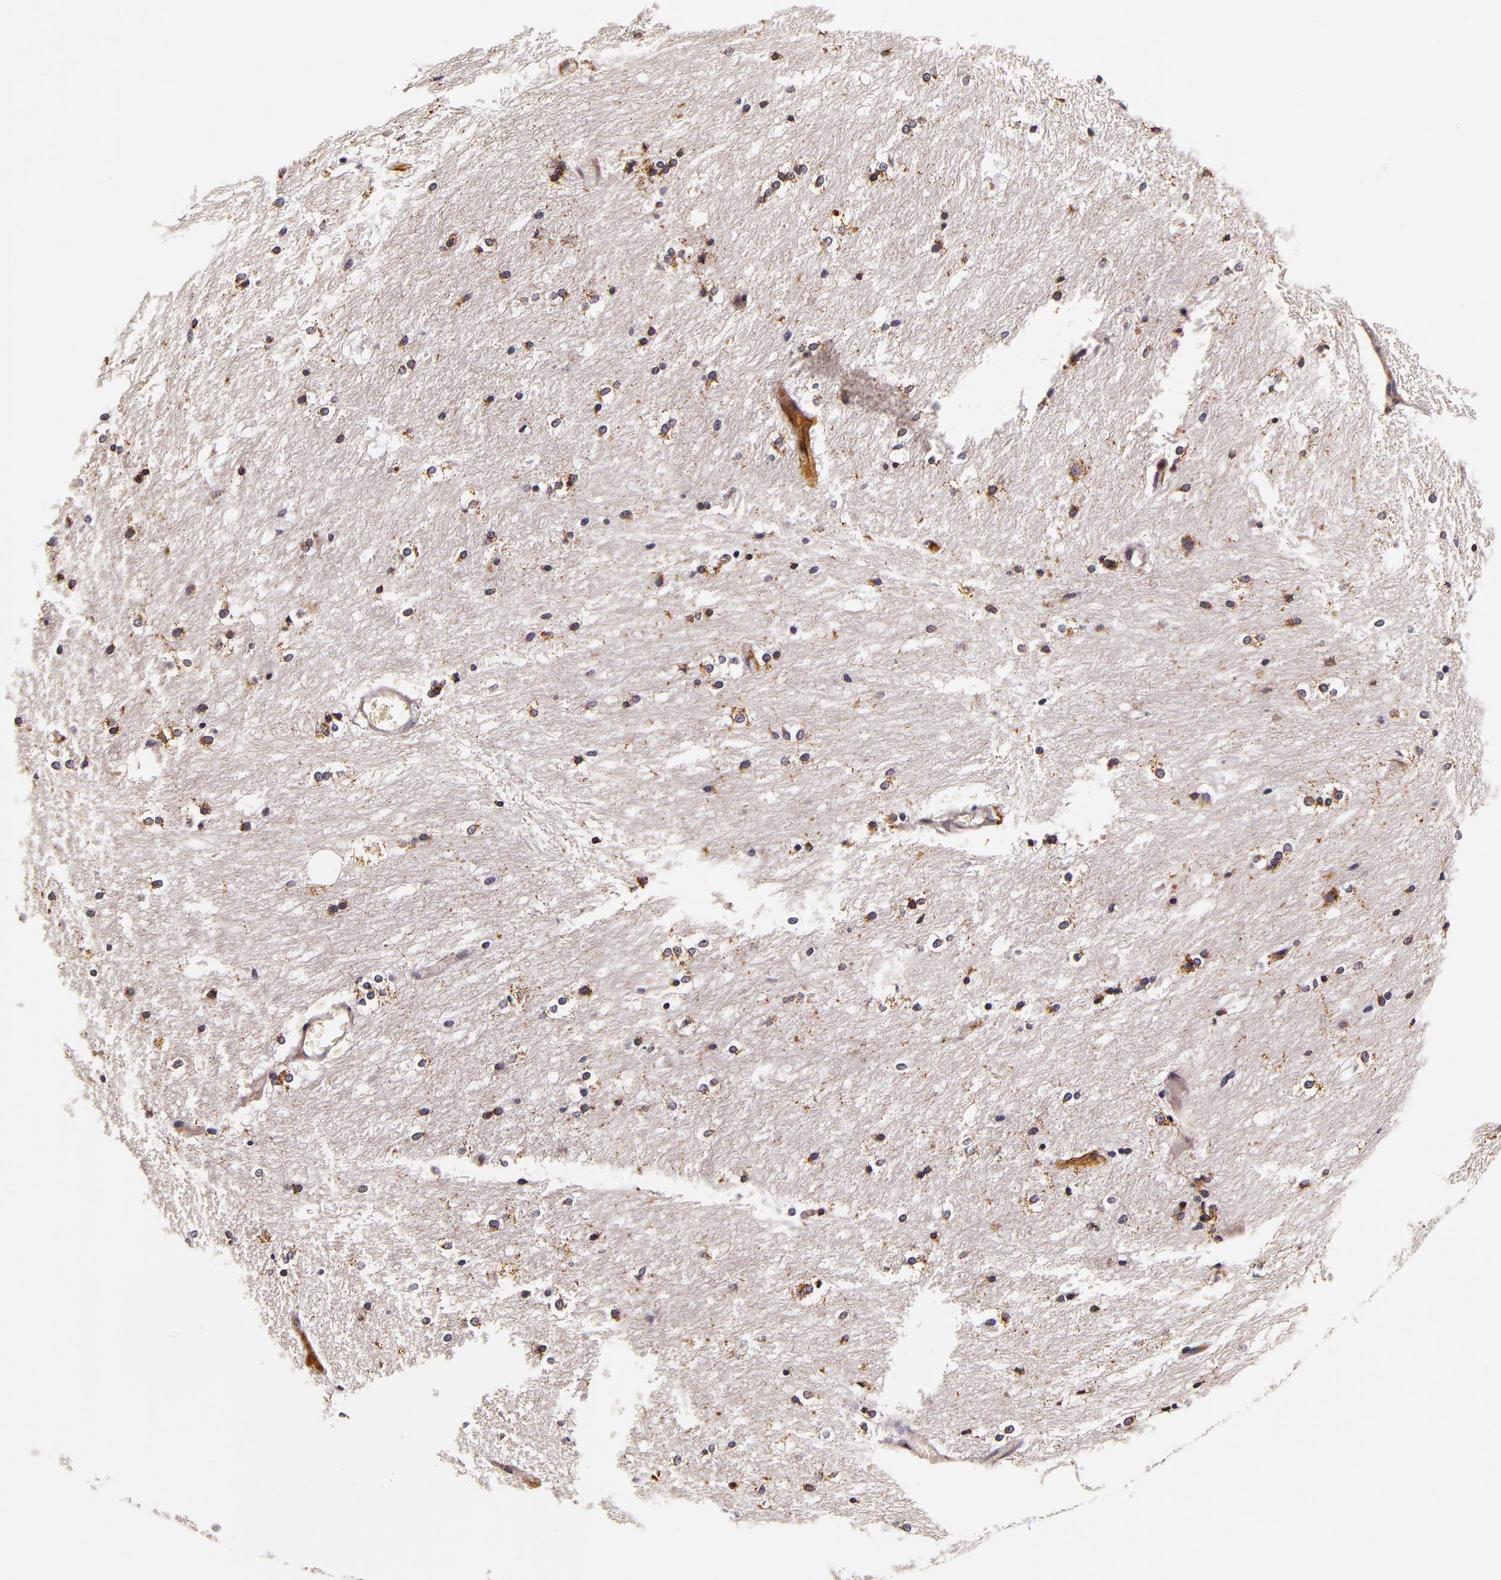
{"staining": {"intensity": "negative", "quantity": "none", "location": "none"}, "tissue": "caudate", "cell_type": "Glial cells", "image_type": "normal", "snomed": [{"axis": "morphology", "description": "Normal tissue, NOS"}, {"axis": "topography", "description": "Lateral ventricle wall"}], "caption": "A high-resolution image shows immunohistochemistry (IHC) staining of benign caudate, which displays no significant staining in glial cells. (Immunohistochemistry, brightfield microscopy, high magnification).", "gene": "LGALS3BP", "patient": {"sex": "female", "age": 19}}